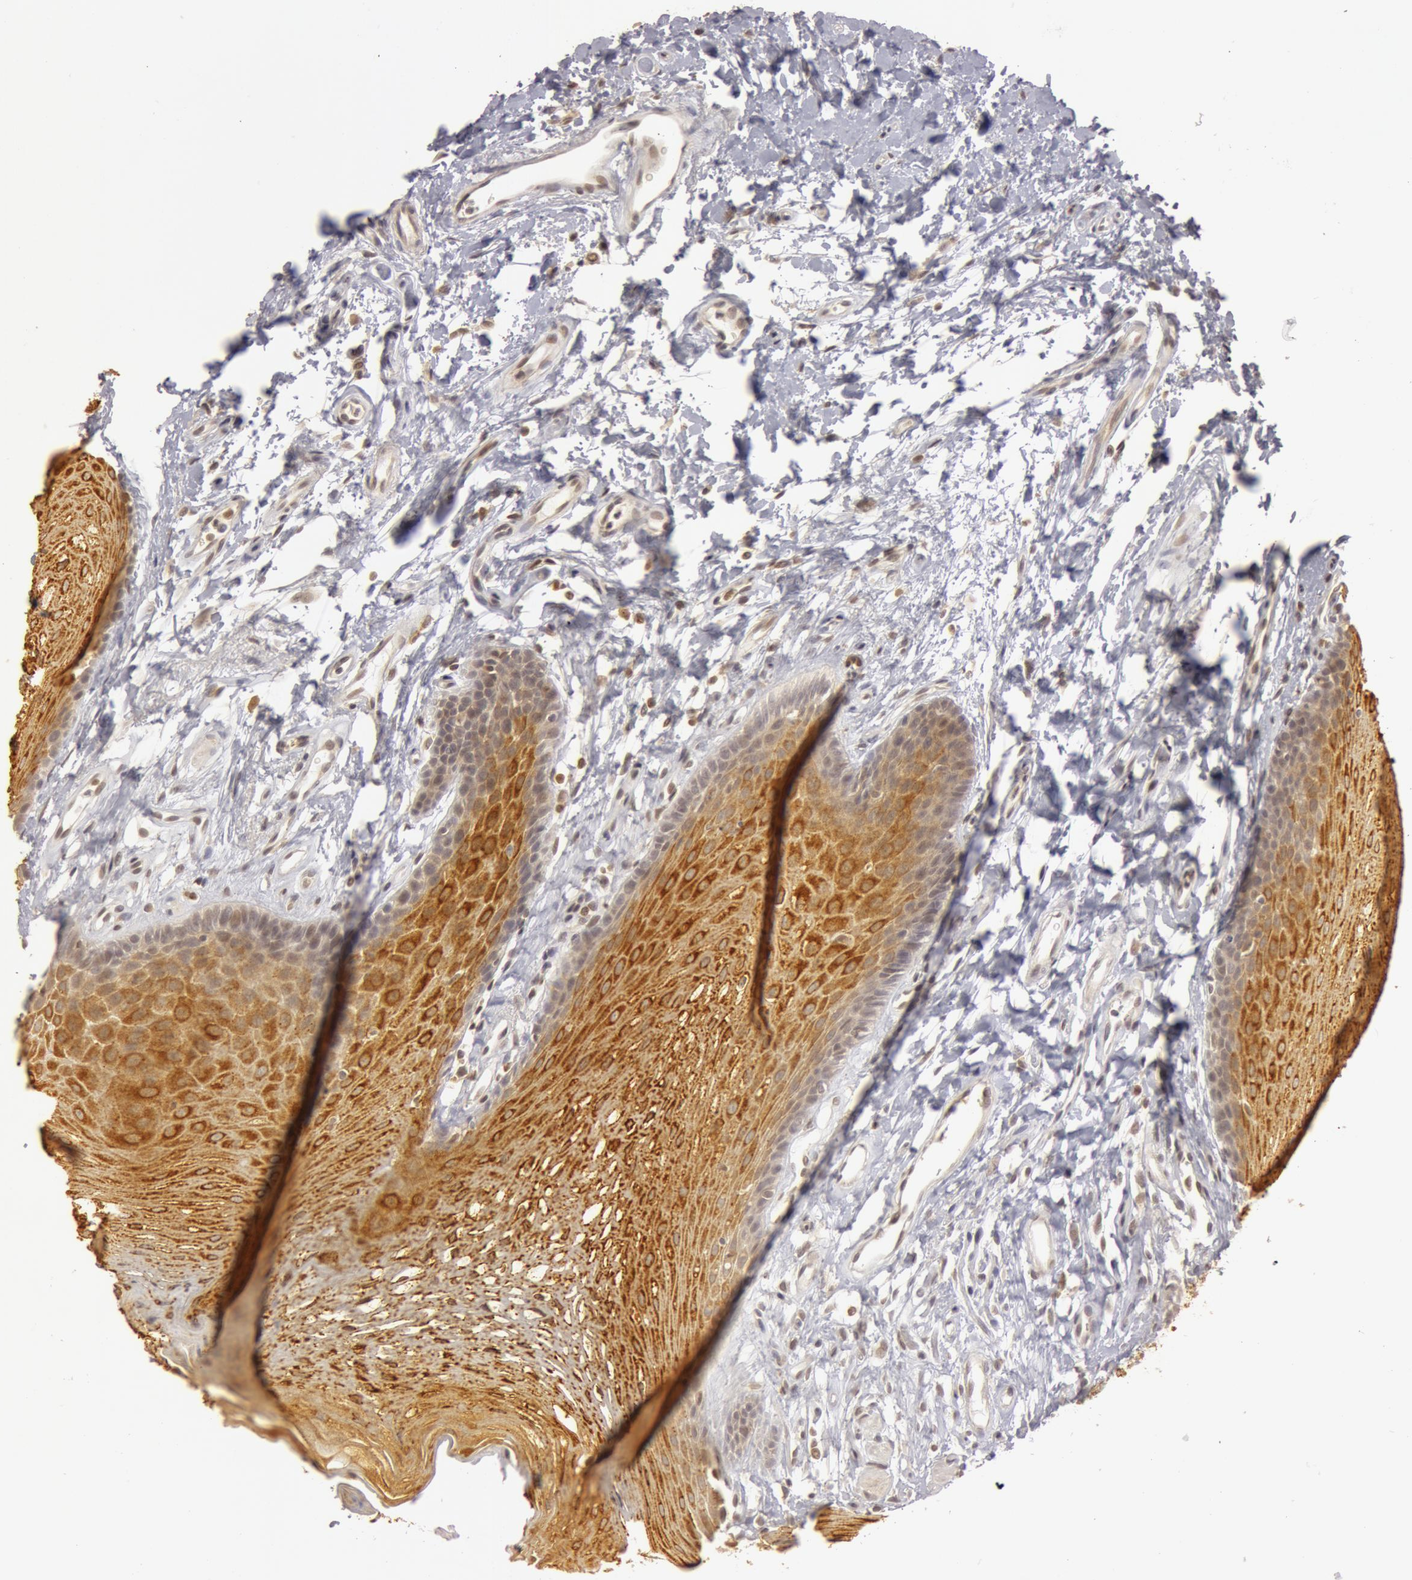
{"staining": {"intensity": "moderate", "quantity": ">75%", "location": "cytoplasmic/membranous"}, "tissue": "oral mucosa", "cell_type": "Squamous epithelial cells", "image_type": "normal", "snomed": [{"axis": "morphology", "description": "Normal tissue, NOS"}, {"axis": "topography", "description": "Oral tissue"}], "caption": "A medium amount of moderate cytoplasmic/membranous positivity is present in about >75% of squamous epithelial cells in normal oral mucosa. Nuclei are stained in blue.", "gene": "OASL", "patient": {"sex": "male", "age": 62}}